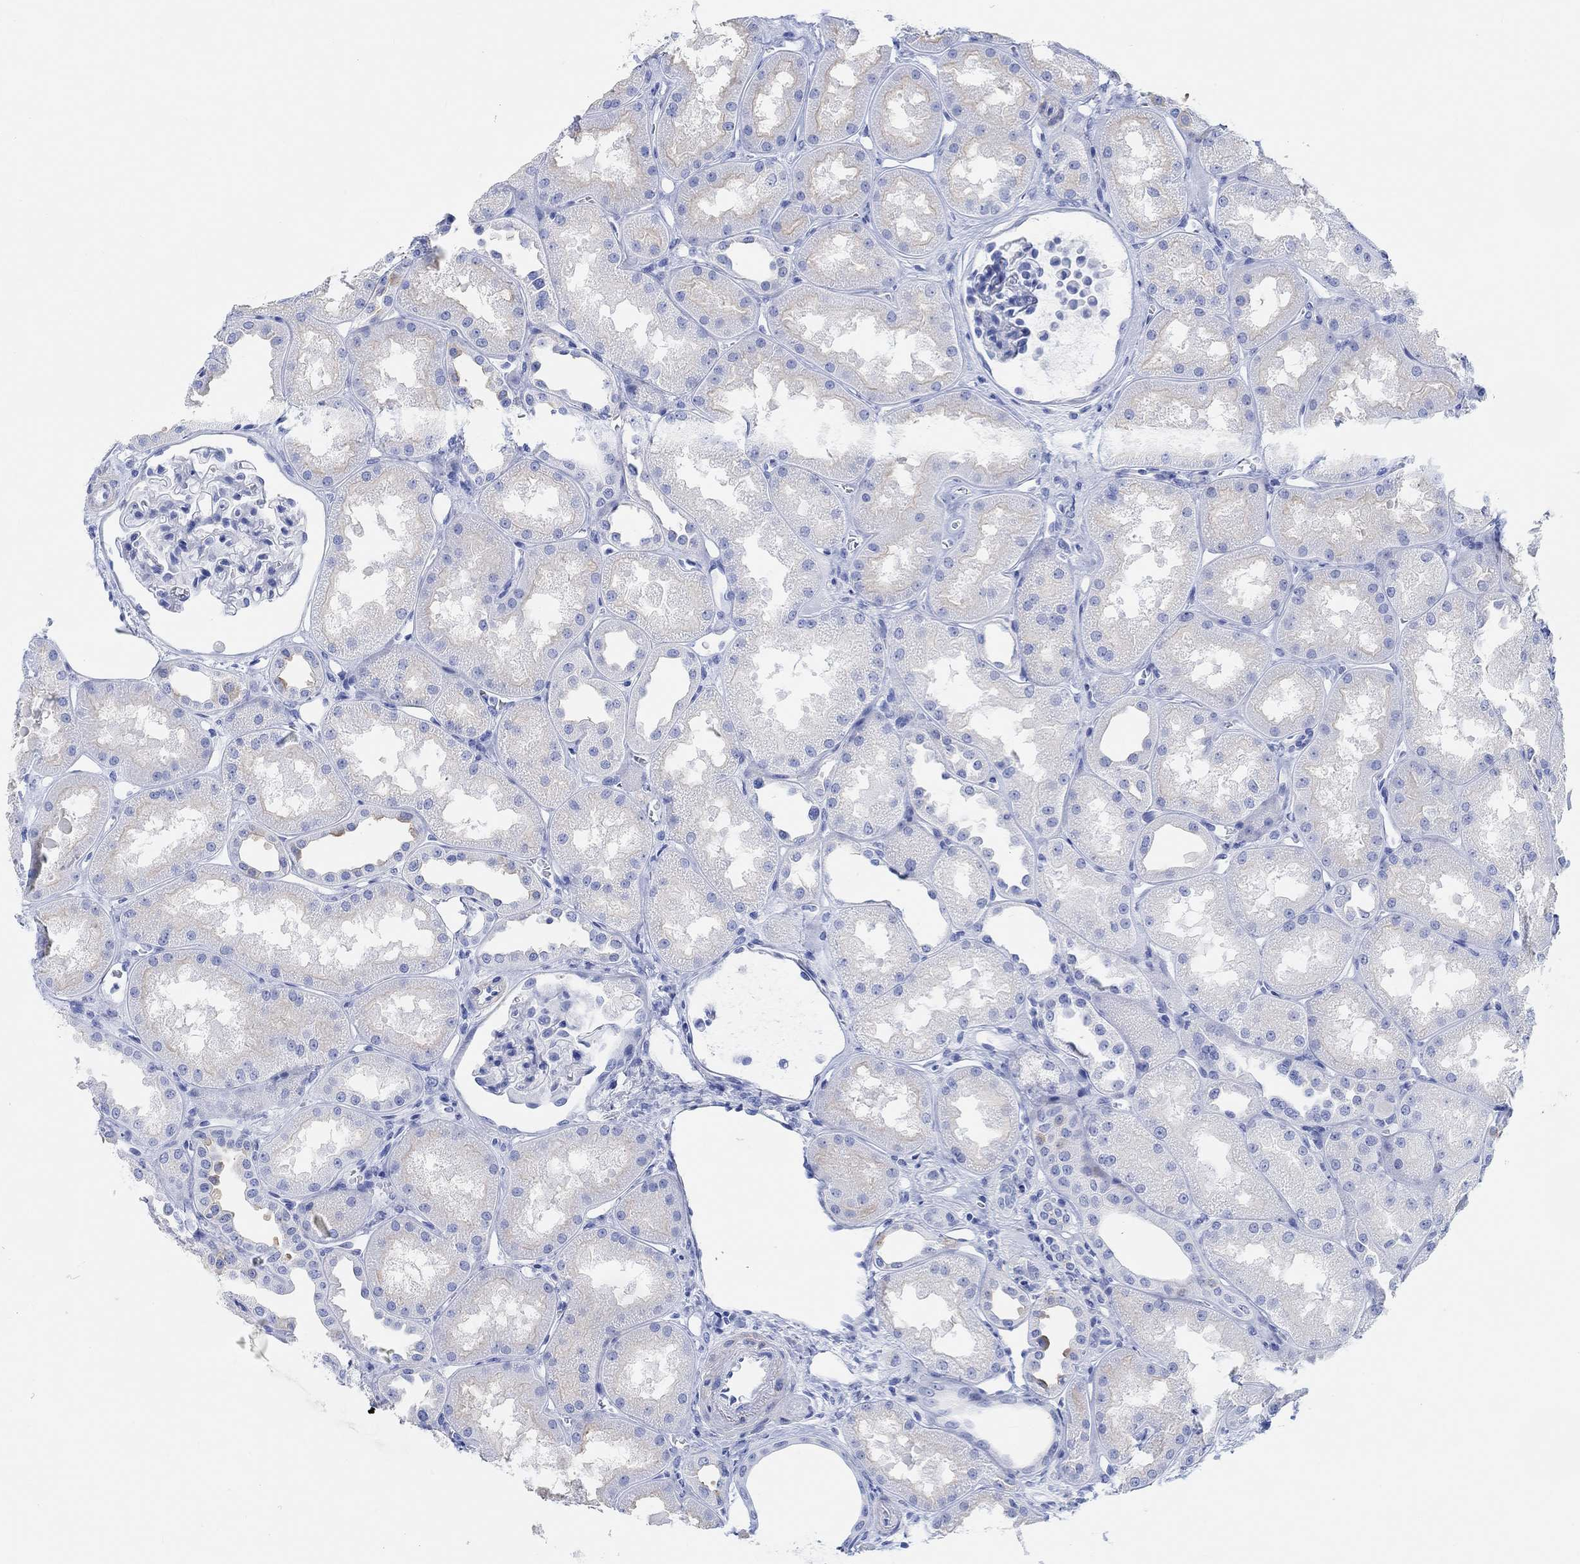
{"staining": {"intensity": "negative", "quantity": "none", "location": "none"}, "tissue": "kidney", "cell_type": "Cells in glomeruli", "image_type": "normal", "snomed": [{"axis": "morphology", "description": "Normal tissue, NOS"}, {"axis": "topography", "description": "Kidney"}], "caption": "A high-resolution micrograph shows immunohistochemistry staining of normal kidney, which exhibits no significant positivity in cells in glomeruli.", "gene": "ANKRD33", "patient": {"sex": "male", "age": 61}}